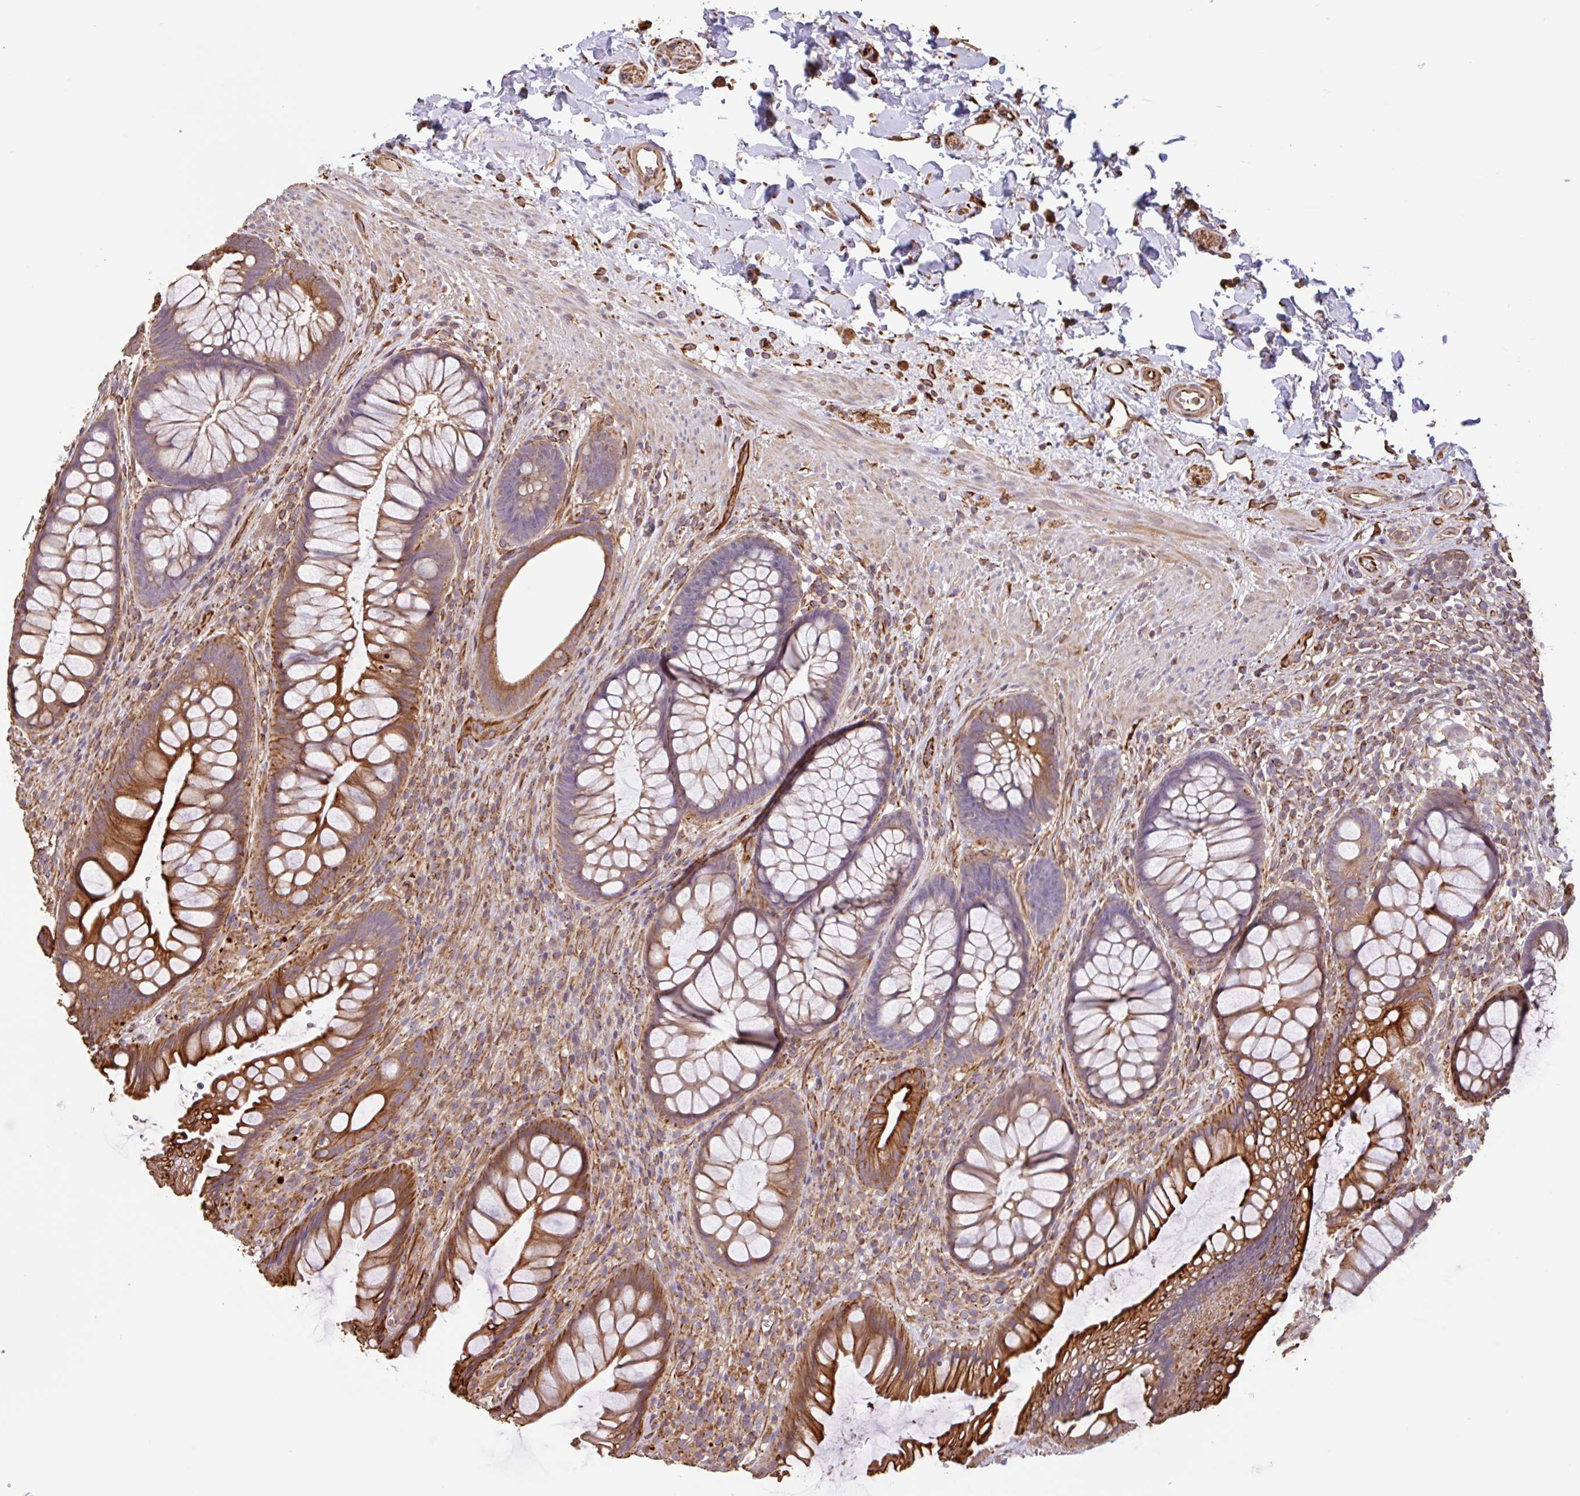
{"staining": {"intensity": "strong", "quantity": "25%-75%", "location": "cytoplasmic/membranous"}, "tissue": "rectum", "cell_type": "Glandular cells", "image_type": "normal", "snomed": [{"axis": "morphology", "description": "Normal tissue, NOS"}, {"axis": "topography", "description": "Rectum"}], "caption": "A brown stain highlights strong cytoplasmic/membranous expression of a protein in glandular cells of benign rectum. (Brightfield microscopy of DAB IHC at high magnification).", "gene": "ZNF790", "patient": {"sex": "male", "age": 53}}